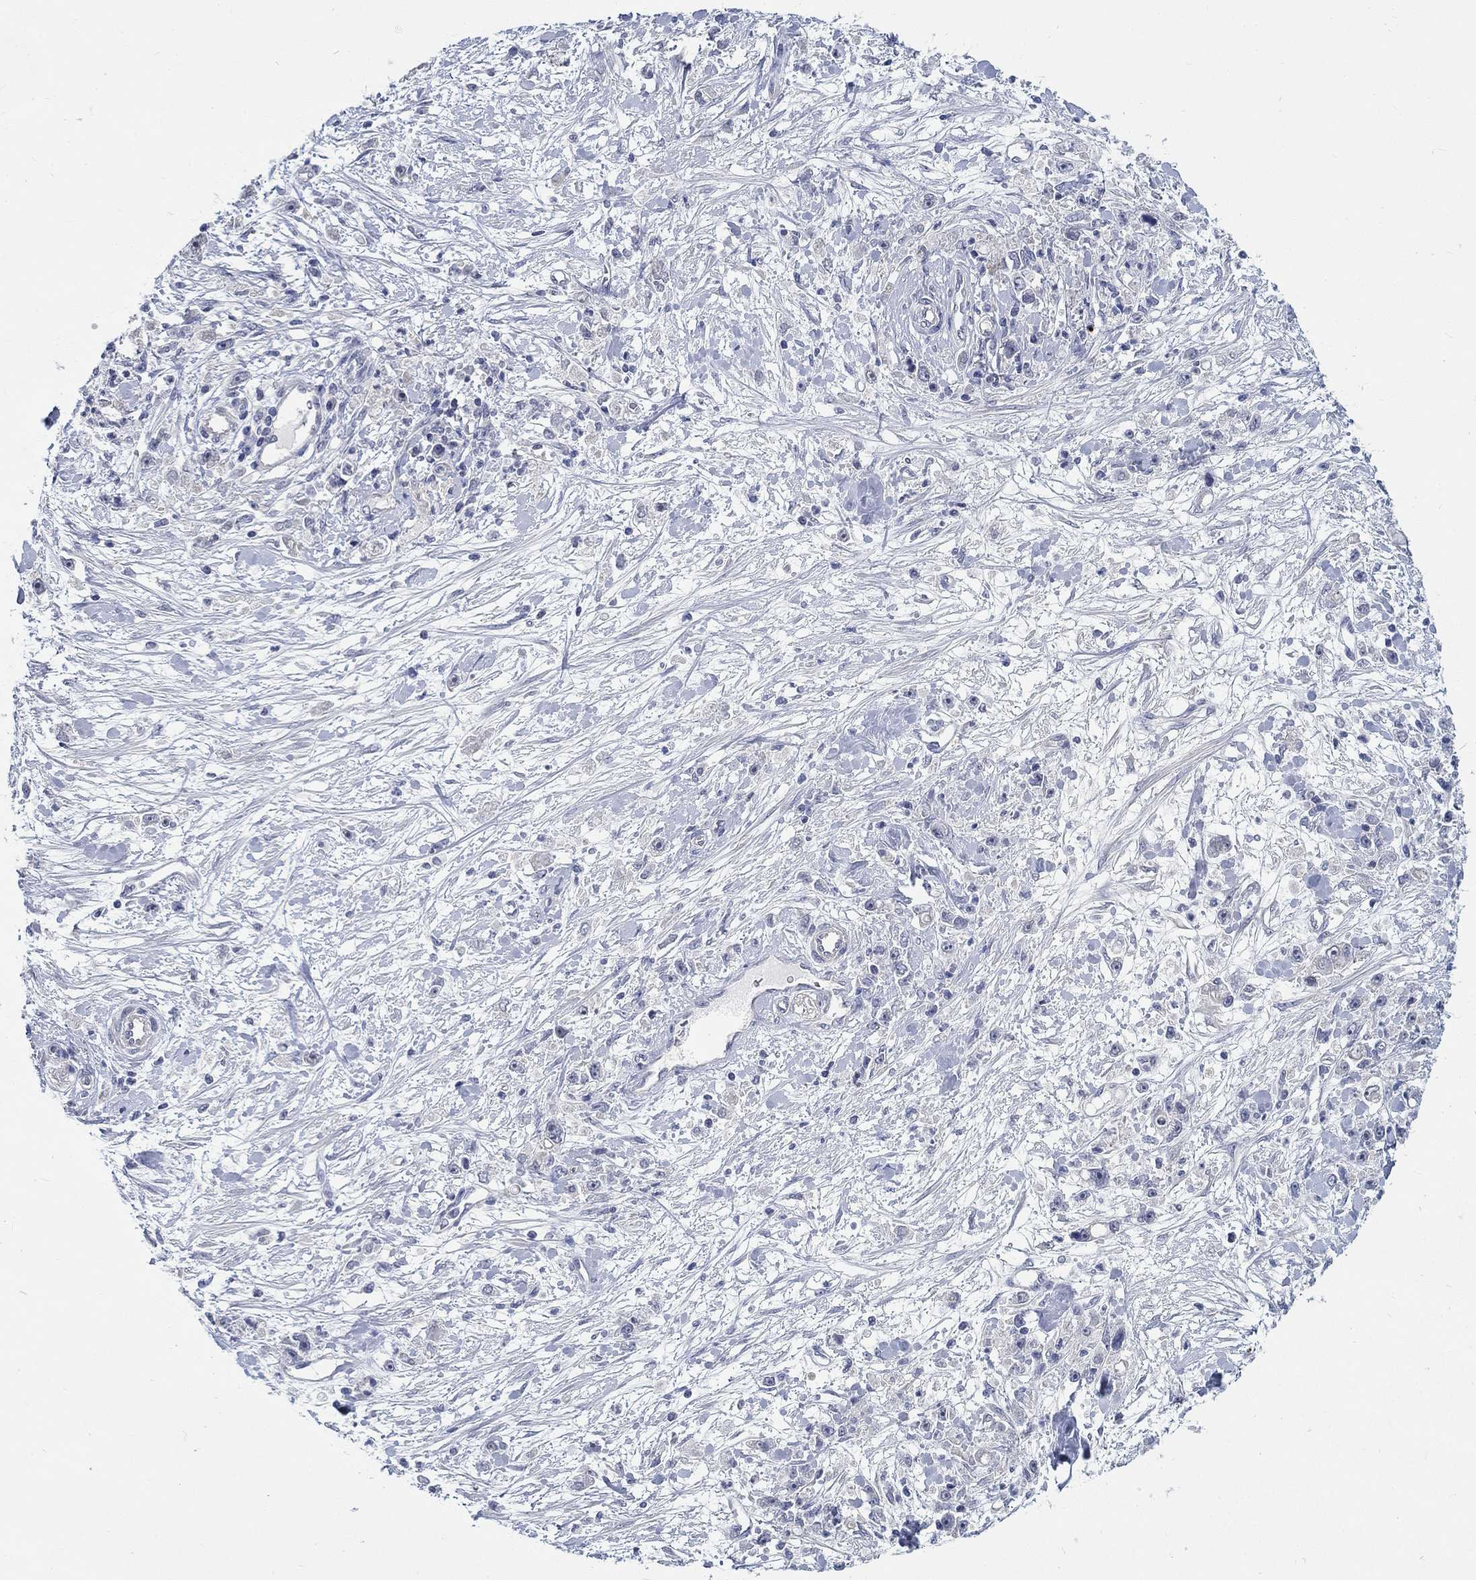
{"staining": {"intensity": "negative", "quantity": "none", "location": "none"}, "tissue": "stomach cancer", "cell_type": "Tumor cells", "image_type": "cancer", "snomed": [{"axis": "morphology", "description": "Adenocarcinoma, NOS"}, {"axis": "topography", "description": "Stomach"}], "caption": "High magnification brightfield microscopy of stomach cancer (adenocarcinoma) stained with DAB (brown) and counterstained with hematoxylin (blue): tumor cells show no significant staining.", "gene": "SMIM18", "patient": {"sex": "female", "age": 59}}